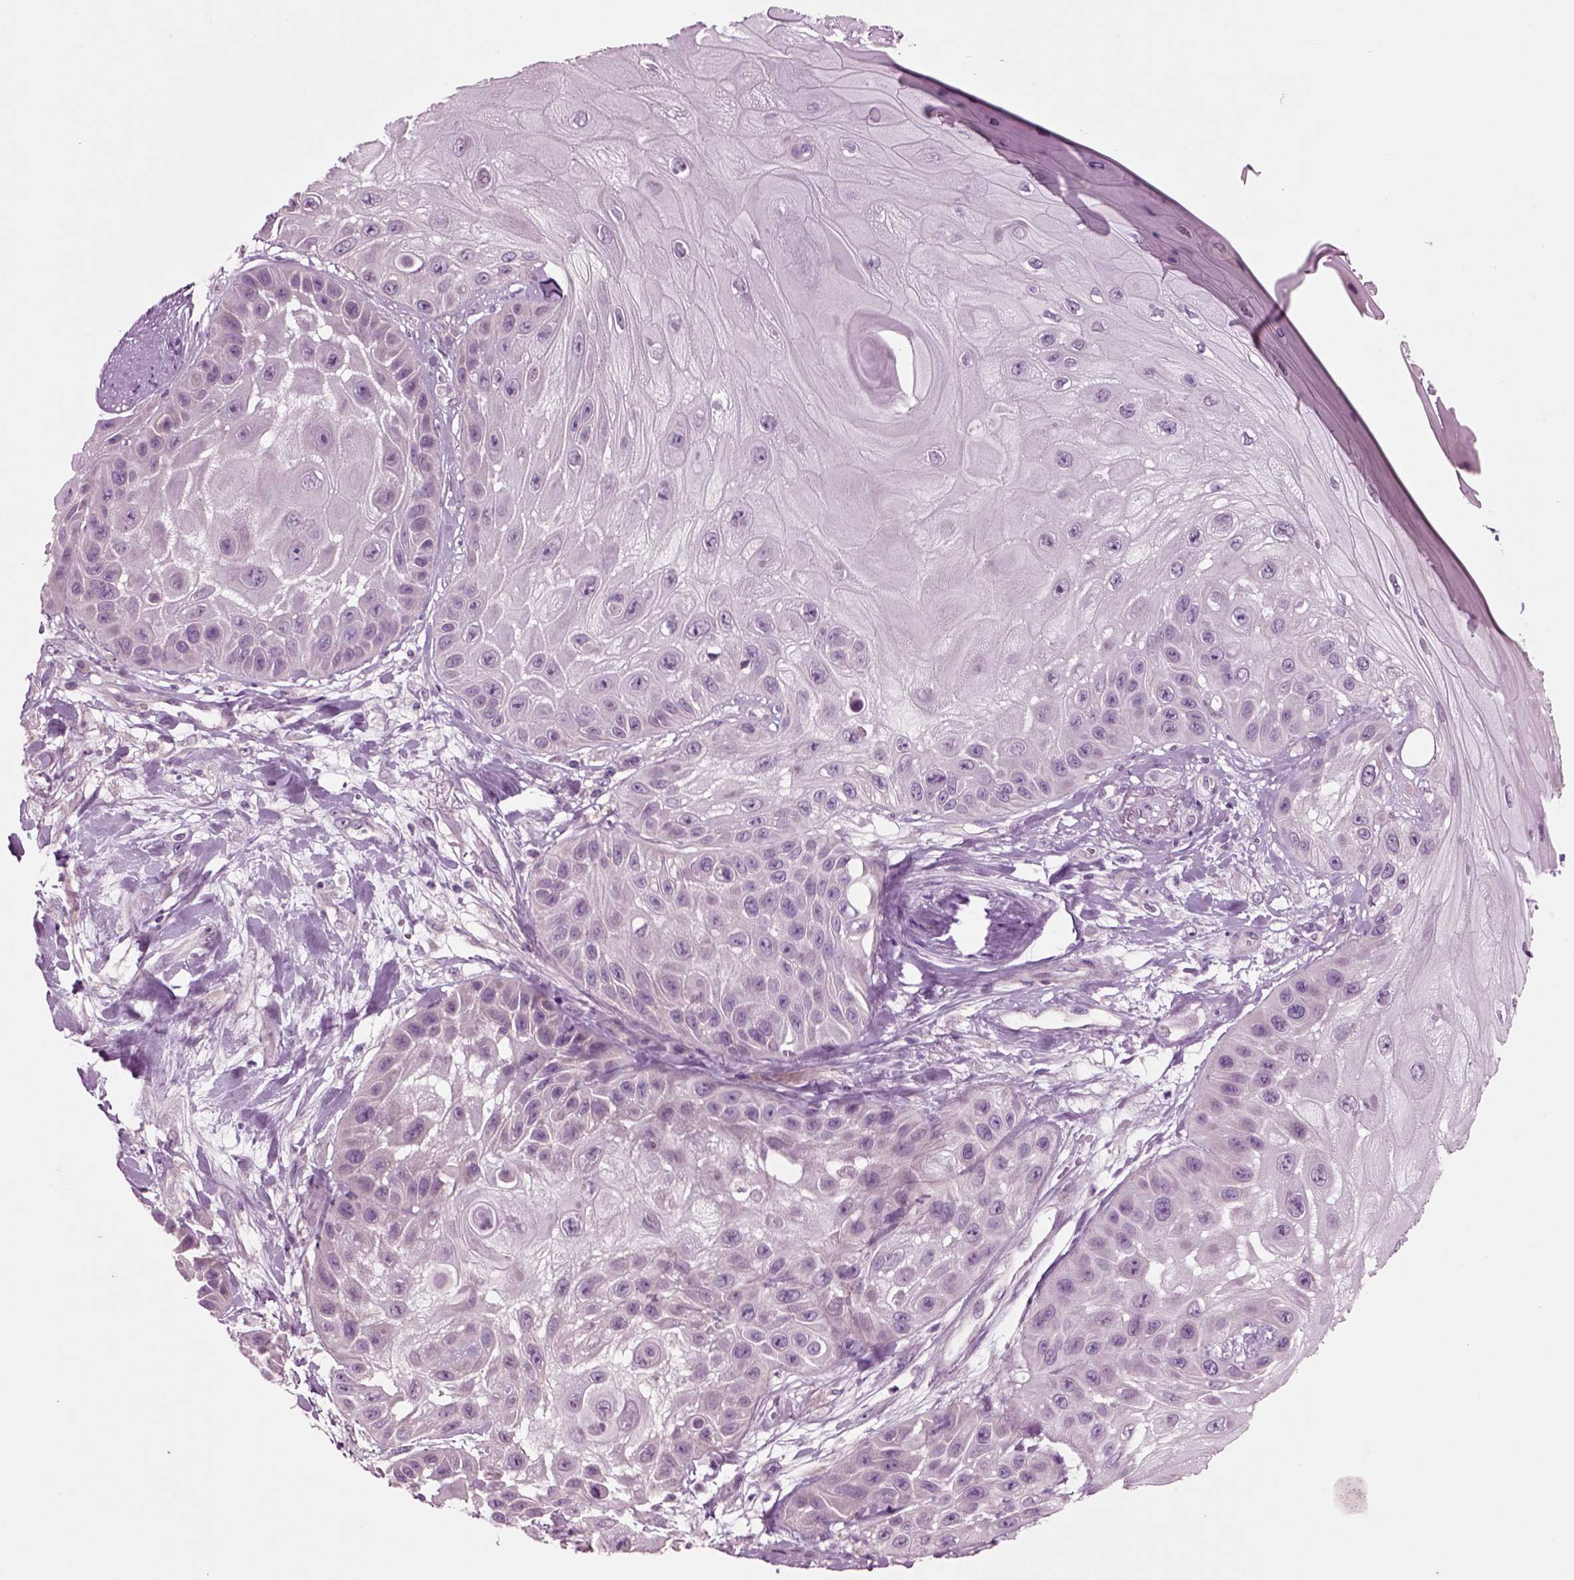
{"staining": {"intensity": "negative", "quantity": "none", "location": "none"}, "tissue": "skin cancer", "cell_type": "Tumor cells", "image_type": "cancer", "snomed": [{"axis": "morphology", "description": "Normal tissue, NOS"}, {"axis": "morphology", "description": "Squamous cell carcinoma, NOS"}, {"axis": "topography", "description": "Skin"}], "caption": "This is an IHC photomicrograph of human skin squamous cell carcinoma. There is no staining in tumor cells.", "gene": "CHGB", "patient": {"sex": "male", "age": 79}}